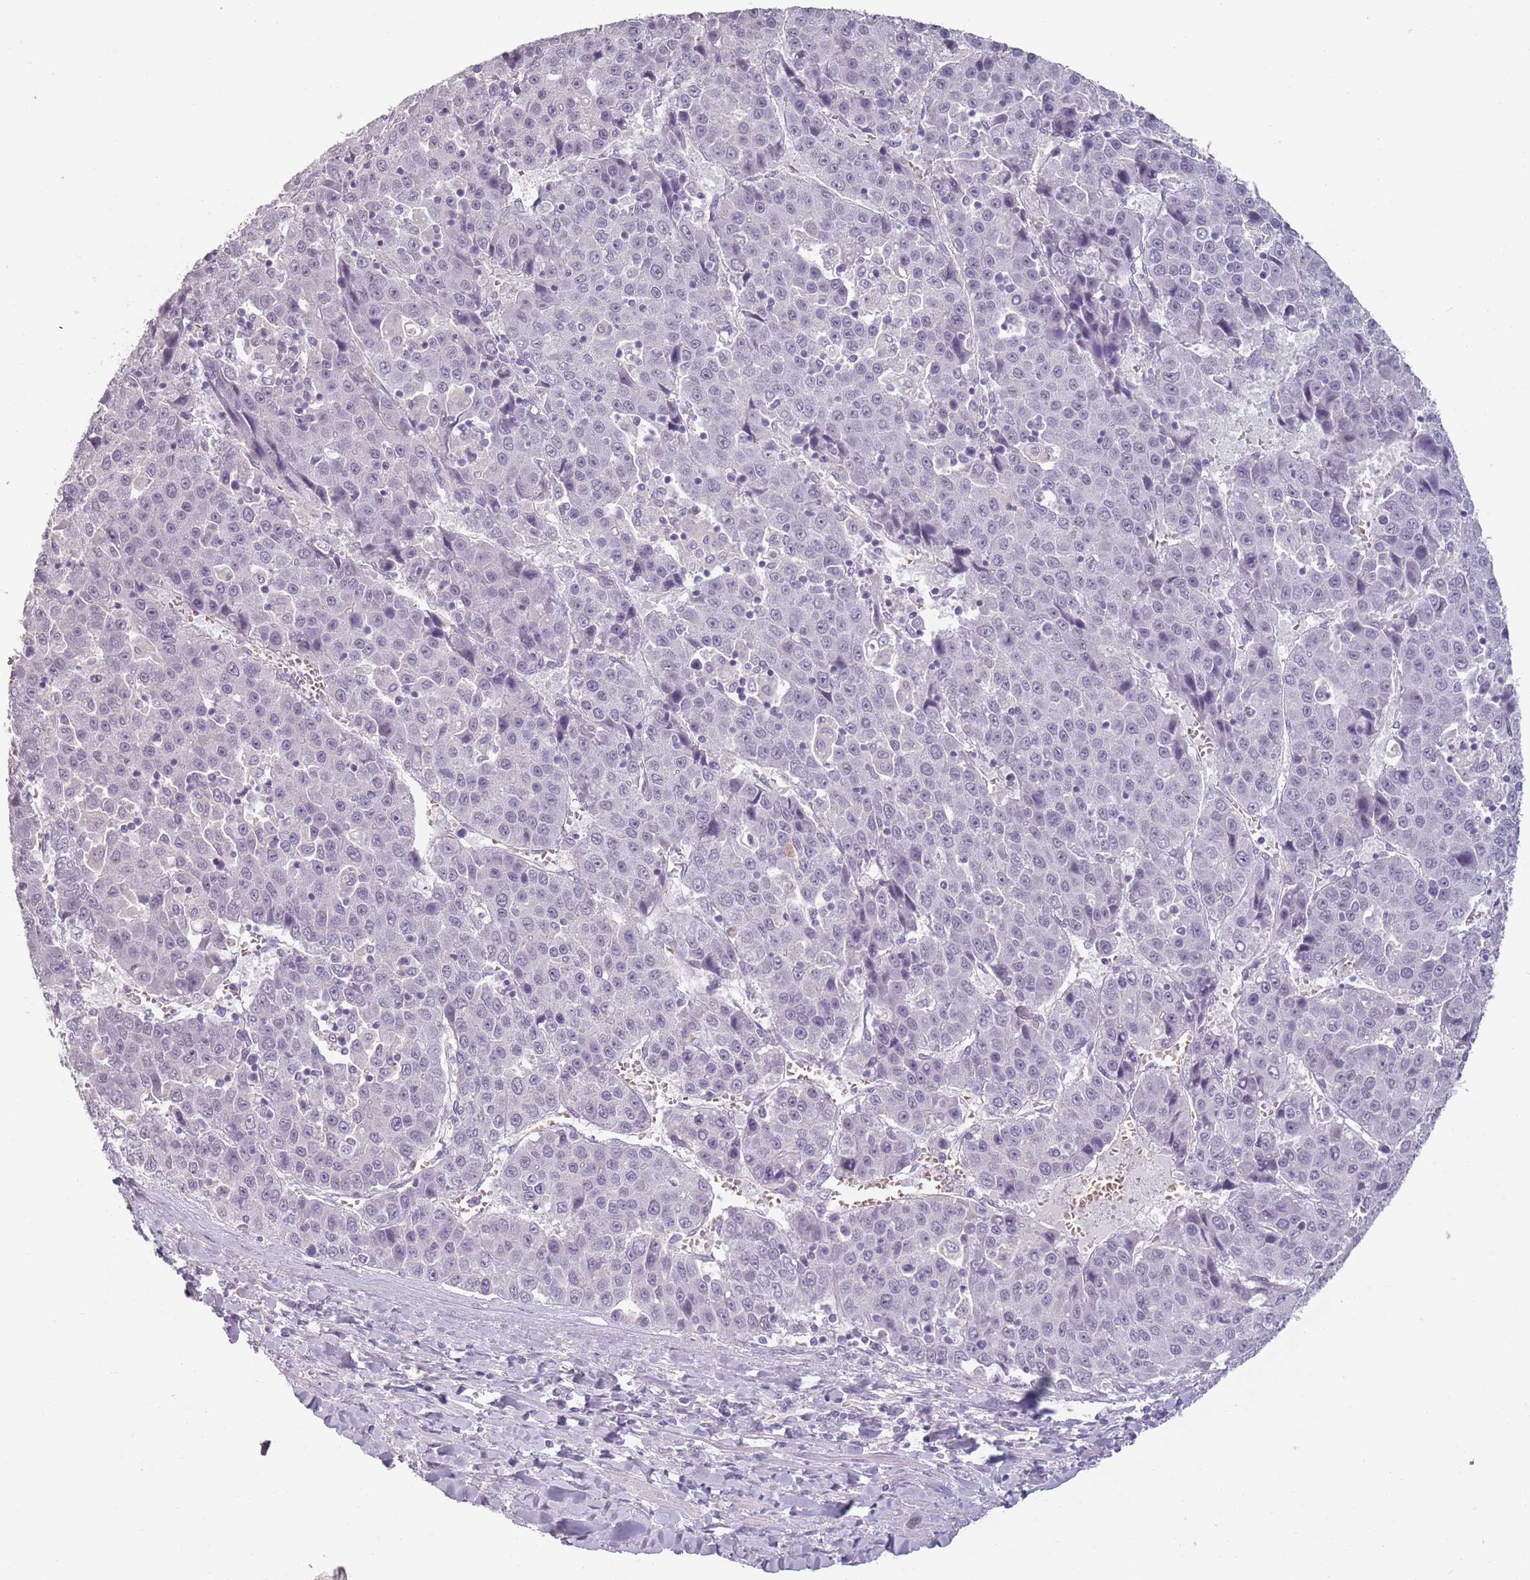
{"staining": {"intensity": "negative", "quantity": "none", "location": "none"}, "tissue": "liver cancer", "cell_type": "Tumor cells", "image_type": "cancer", "snomed": [{"axis": "morphology", "description": "Carcinoma, Hepatocellular, NOS"}, {"axis": "topography", "description": "Liver"}], "caption": "Liver cancer stained for a protein using IHC demonstrates no positivity tumor cells.", "gene": "PIEZO1", "patient": {"sex": "female", "age": 53}}